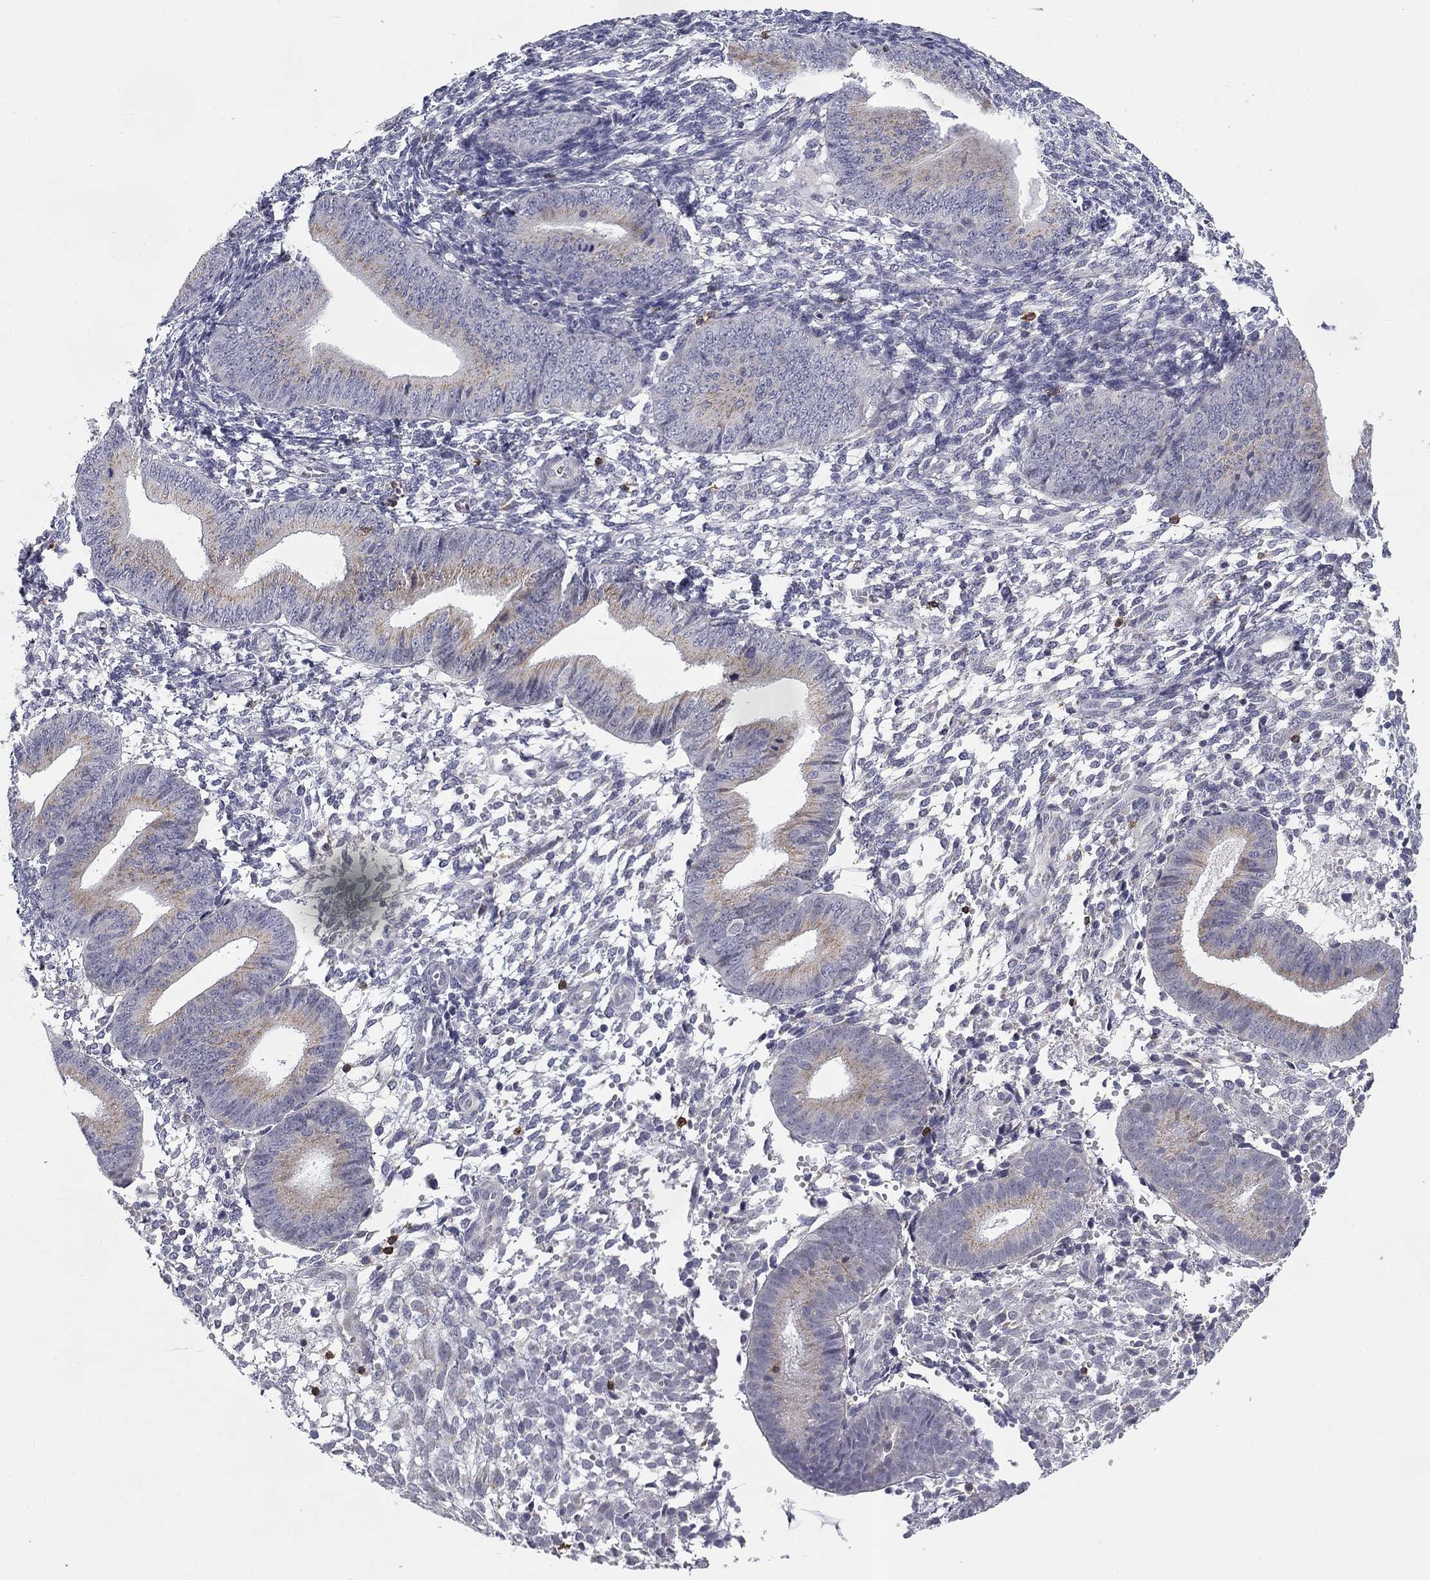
{"staining": {"intensity": "negative", "quantity": "none", "location": "none"}, "tissue": "endometrium", "cell_type": "Cells in endometrial stroma", "image_type": "normal", "snomed": [{"axis": "morphology", "description": "Normal tissue, NOS"}, {"axis": "topography", "description": "Endometrium"}], "caption": "Immunohistochemical staining of unremarkable endometrium reveals no significant staining in cells in endometrial stroma.", "gene": "TRAT1", "patient": {"sex": "female", "age": 39}}